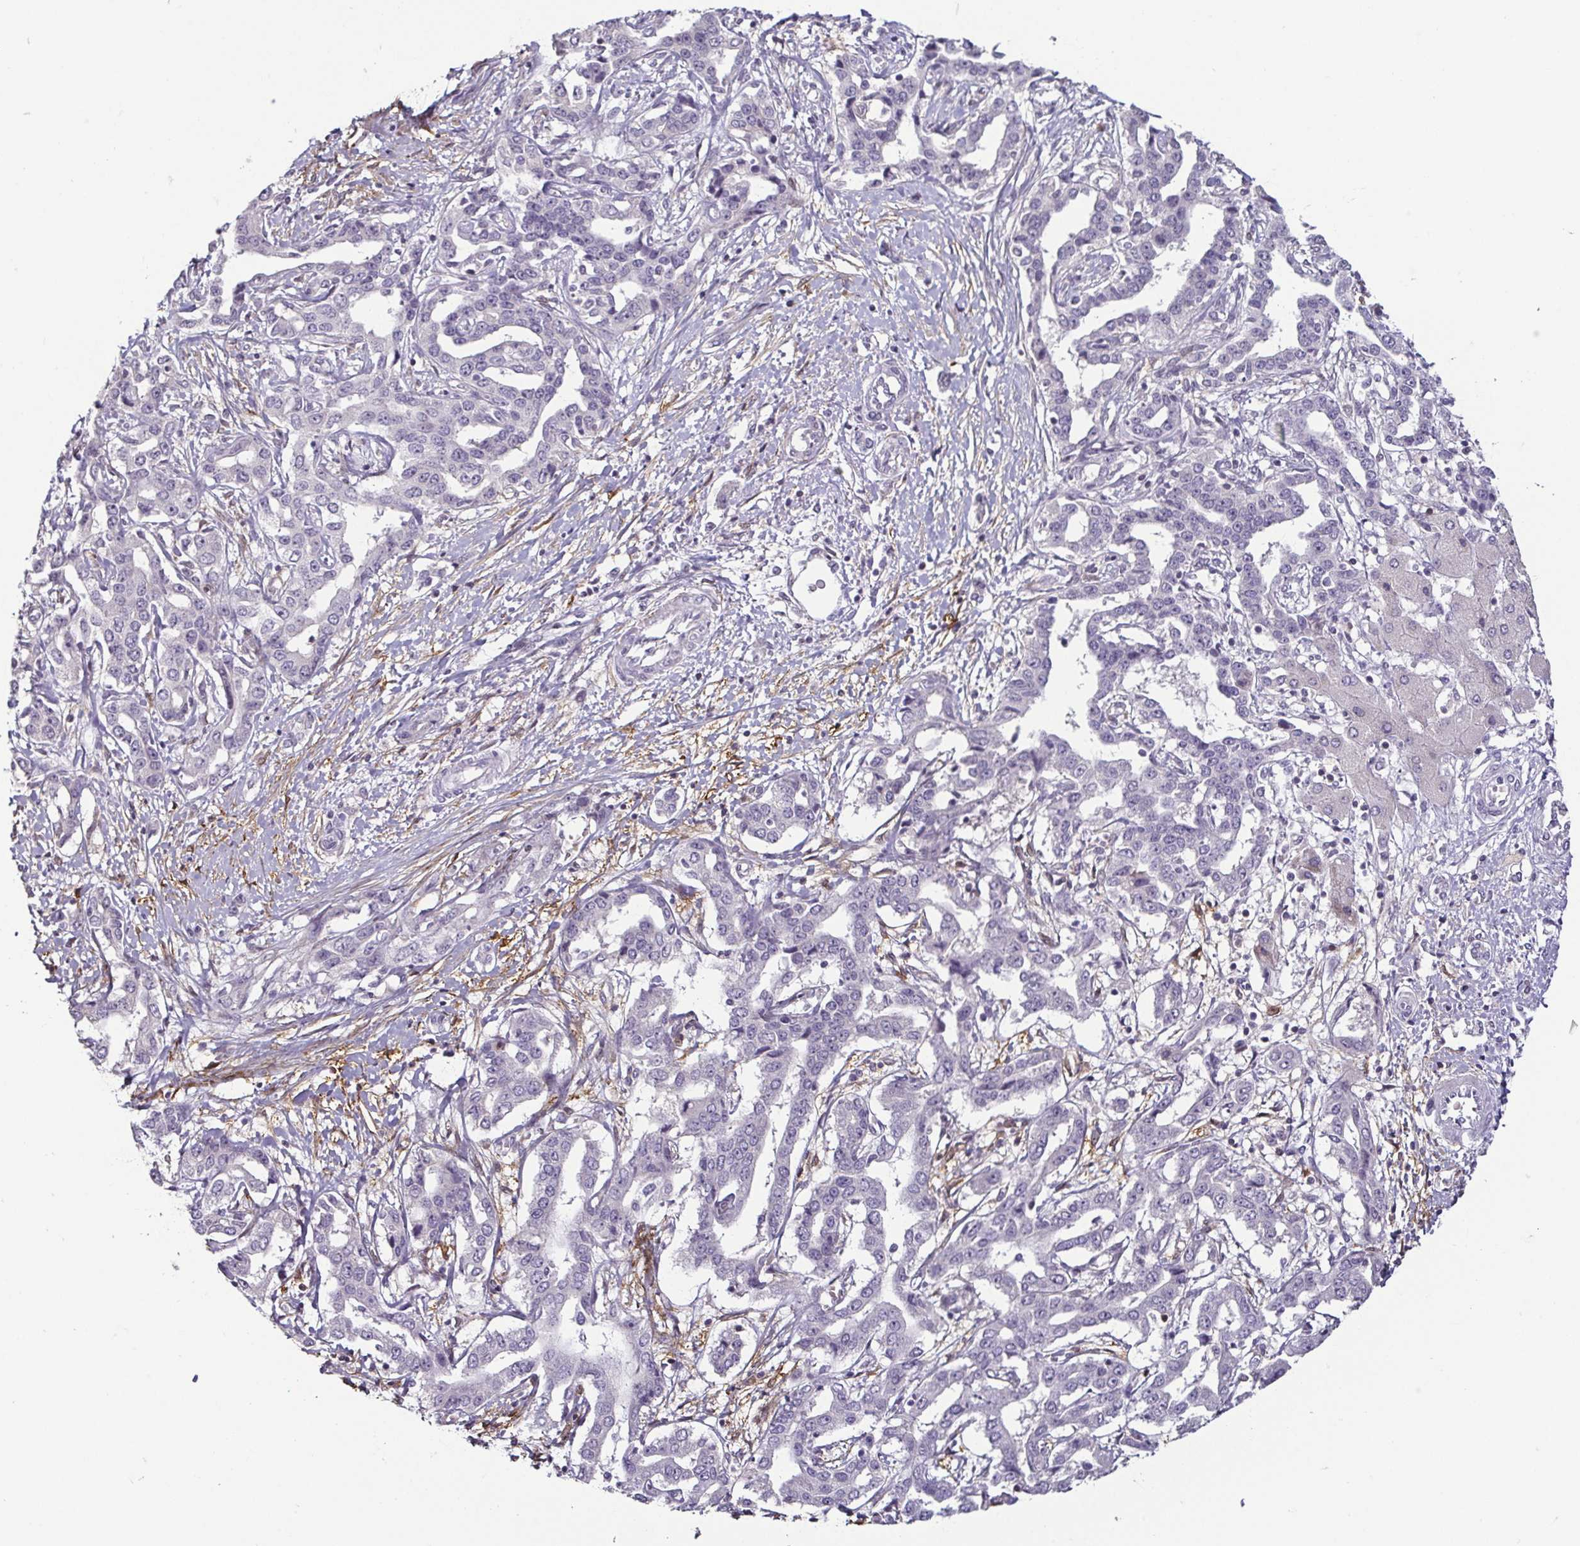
{"staining": {"intensity": "negative", "quantity": "none", "location": "none"}, "tissue": "liver cancer", "cell_type": "Tumor cells", "image_type": "cancer", "snomed": [{"axis": "morphology", "description": "Cholangiocarcinoma"}, {"axis": "topography", "description": "Liver"}], "caption": "This is an IHC photomicrograph of liver cholangiocarcinoma. There is no staining in tumor cells.", "gene": "HOPX", "patient": {"sex": "male", "age": 59}}